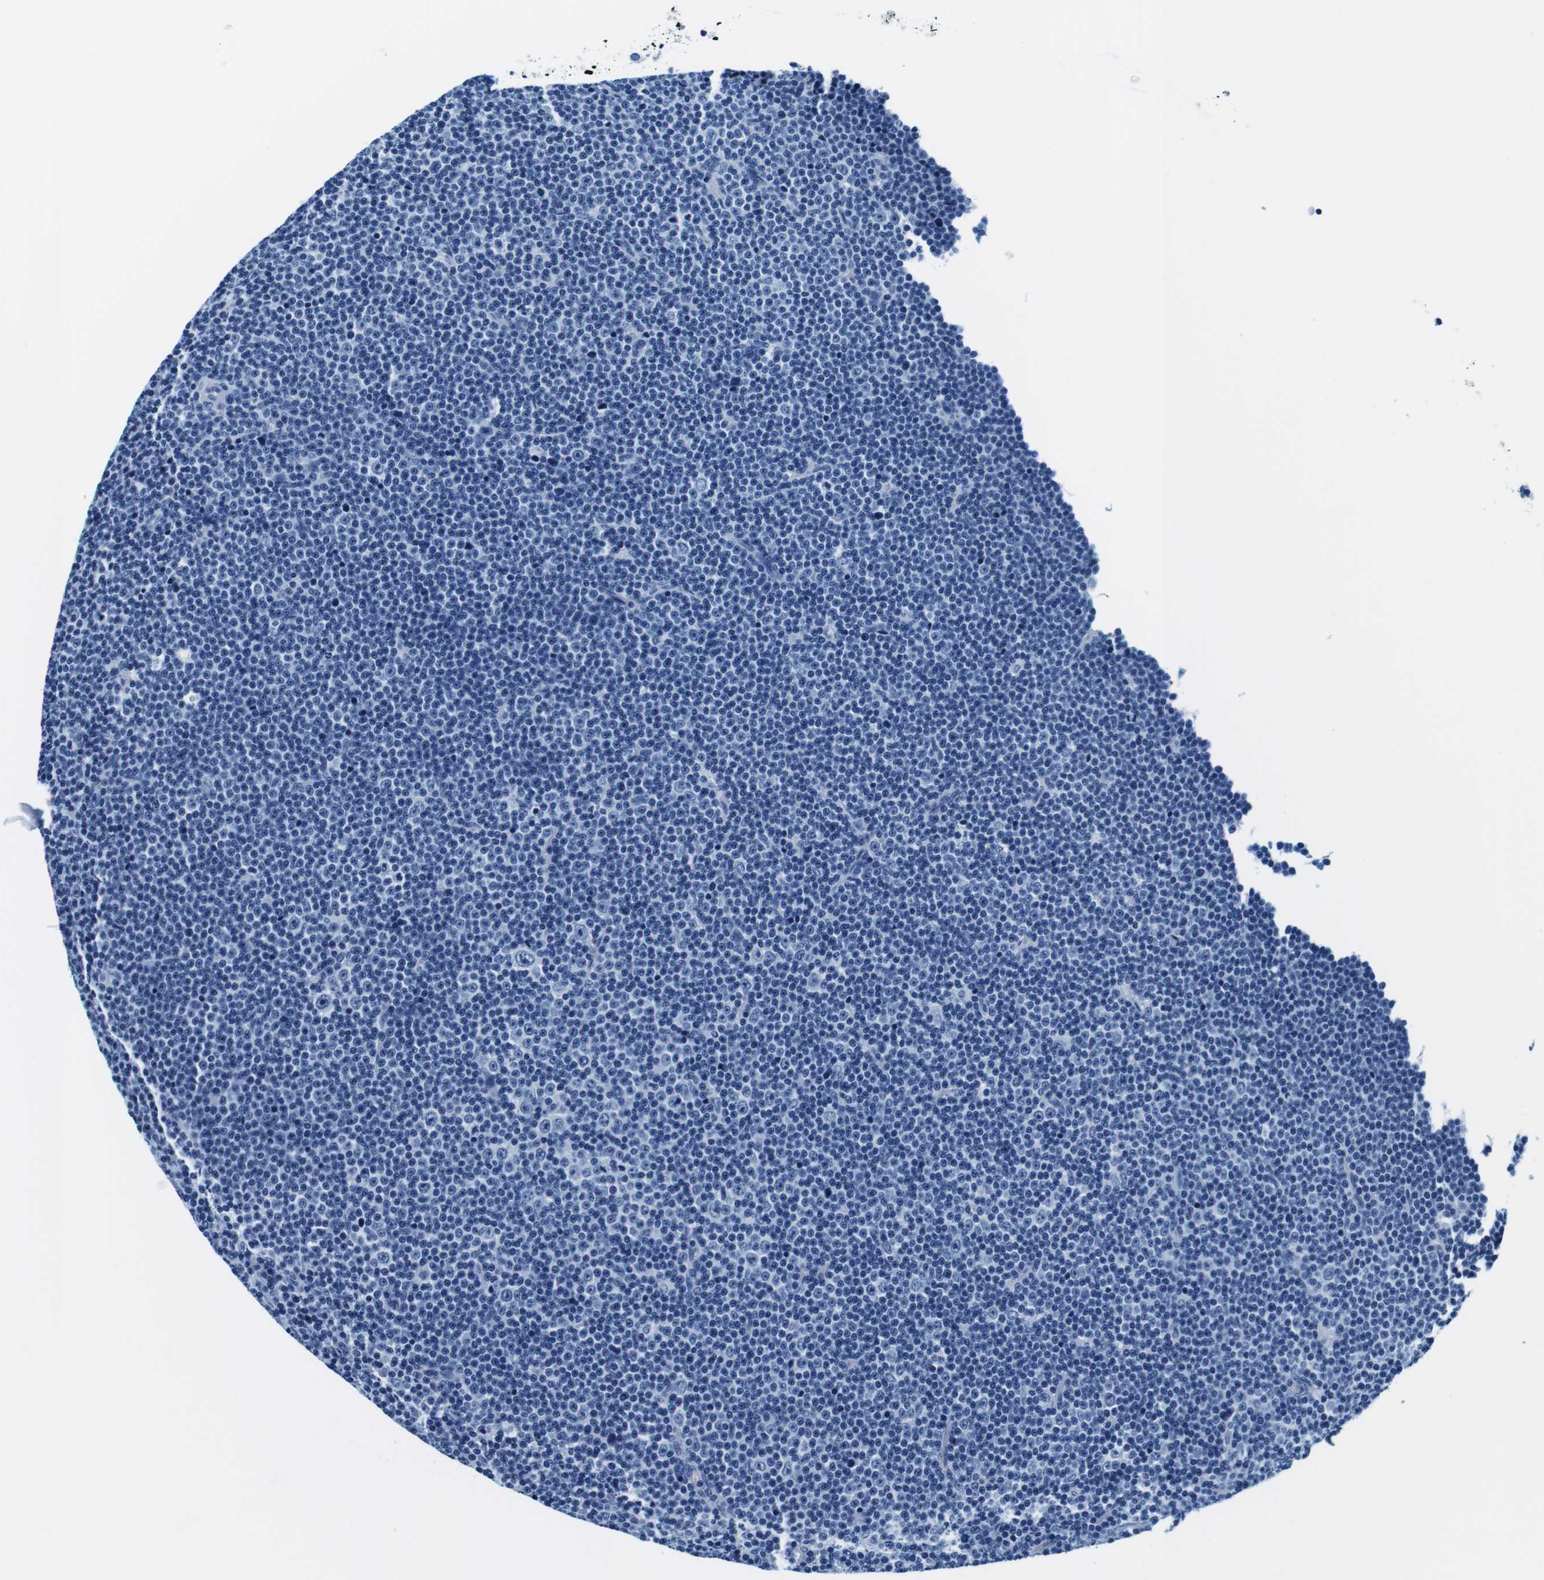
{"staining": {"intensity": "negative", "quantity": "none", "location": "none"}, "tissue": "lymphoma", "cell_type": "Tumor cells", "image_type": "cancer", "snomed": [{"axis": "morphology", "description": "Malignant lymphoma, non-Hodgkin's type, Low grade"}, {"axis": "topography", "description": "Lymph node"}], "caption": "This is a micrograph of IHC staining of malignant lymphoma, non-Hodgkin's type (low-grade), which shows no staining in tumor cells.", "gene": "ELANE", "patient": {"sex": "female", "age": 67}}